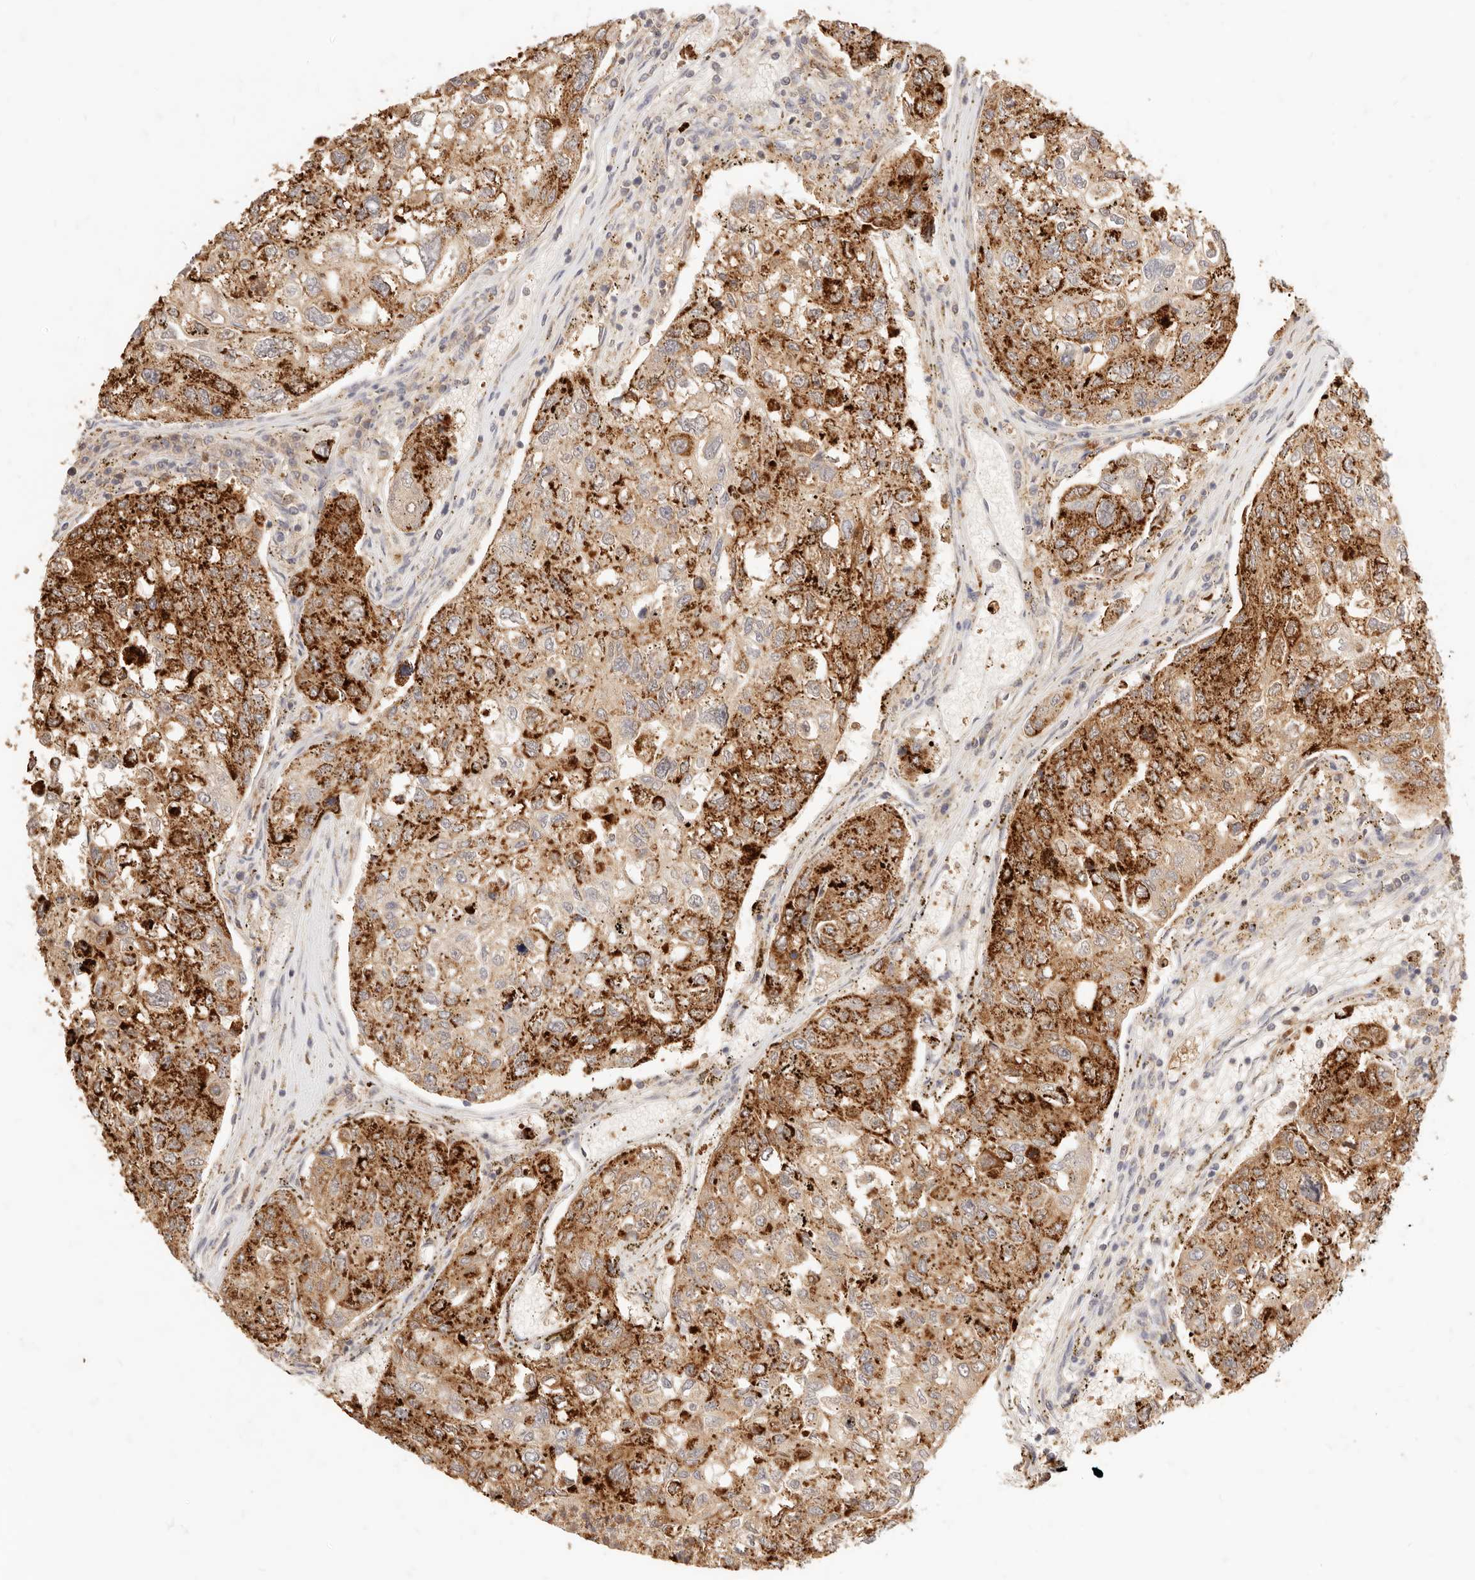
{"staining": {"intensity": "strong", "quantity": ">75%", "location": "cytoplasmic/membranous"}, "tissue": "urothelial cancer", "cell_type": "Tumor cells", "image_type": "cancer", "snomed": [{"axis": "morphology", "description": "Urothelial carcinoma, High grade"}, {"axis": "topography", "description": "Lymph node"}, {"axis": "topography", "description": "Urinary bladder"}], "caption": "Immunohistochemical staining of urothelial cancer reveals high levels of strong cytoplasmic/membranous expression in about >75% of tumor cells.", "gene": "TMTC2", "patient": {"sex": "male", "age": 51}}